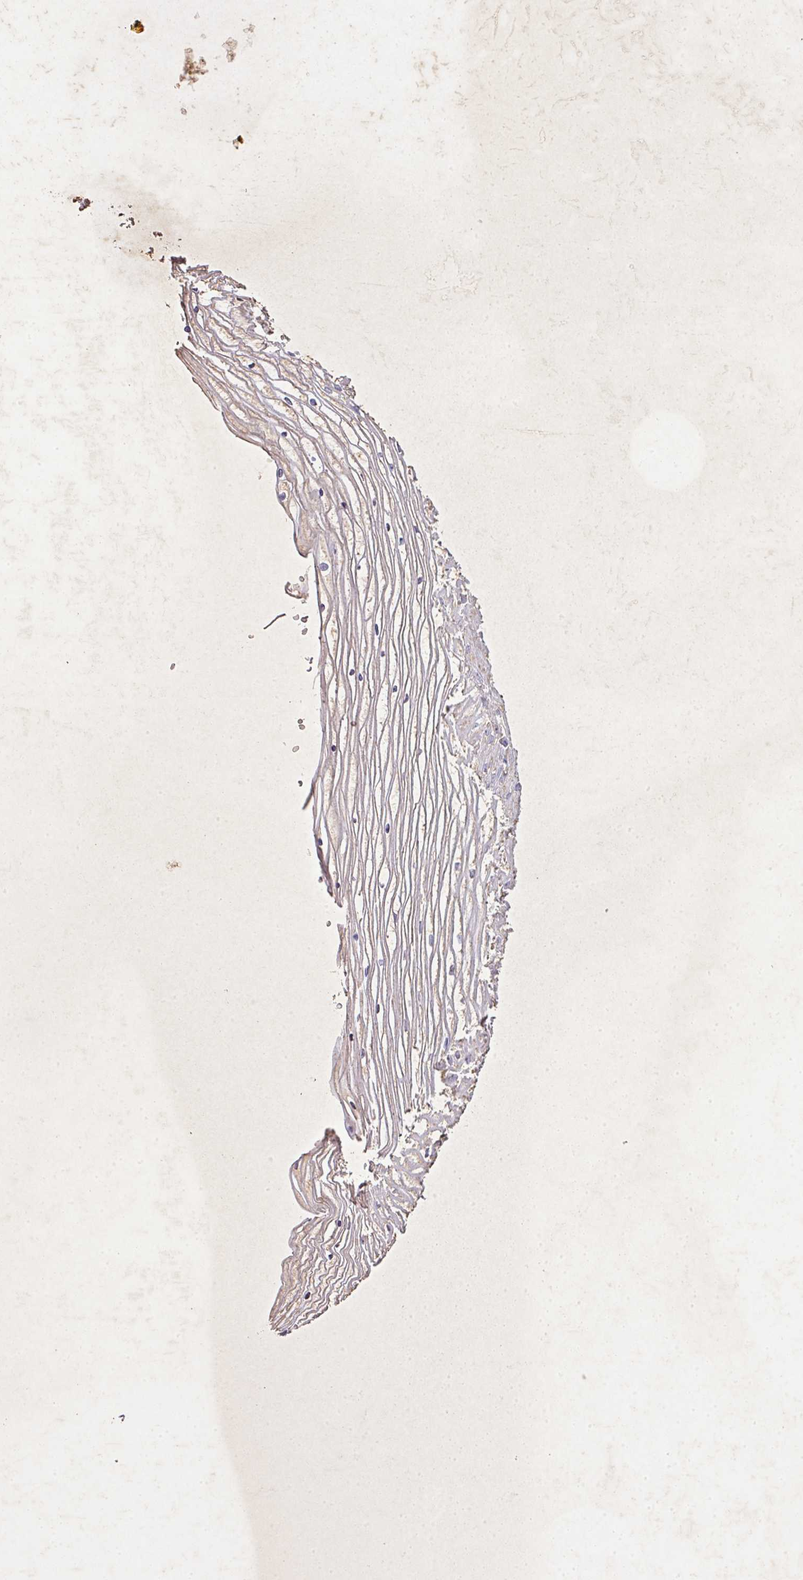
{"staining": {"intensity": "negative", "quantity": "none", "location": "none"}, "tissue": "cervix", "cell_type": "Glandular cells", "image_type": "normal", "snomed": [{"axis": "morphology", "description": "Normal tissue, NOS"}, {"axis": "topography", "description": "Cervix"}], "caption": "Cervix was stained to show a protein in brown. There is no significant staining in glandular cells. (DAB (3,3'-diaminobenzidine) immunohistochemistry (IHC), high magnification).", "gene": "KCNJ11", "patient": {"sex": "female", "age": 47}}